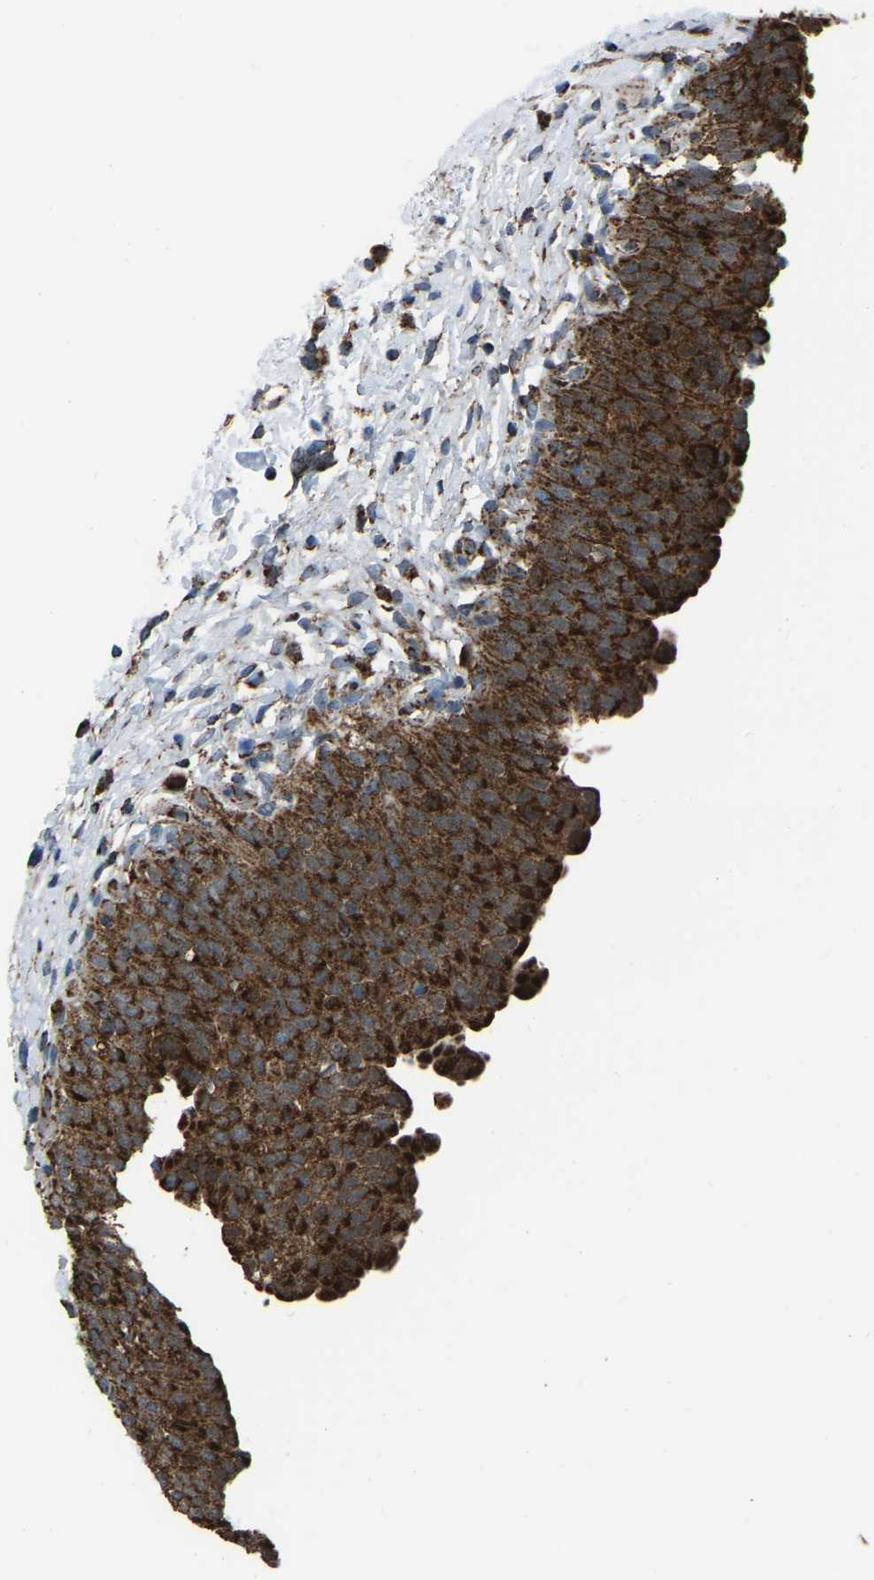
{"staining": {"intensity": "strong", "quantity": ">75%", "location": "cytoplasmic/membranous"}, "tissue": "urinary bladder", "cell_type": "Urothelial cells", "image_type": "normal", "snomed": [{"axis": "morphology", "description": "Normal tissue, NOS"}, {"axis": "topography", "description": "Urinary bladder"}], "caption": "This is a histology image of immunohistochemistry (IHC) staining of benign urinary bladder, which shows strong positivity in the cytoplasmic/membranous of urothelial cells.", "gene": "AKR1A1", "patient": {"sex": "male", "age": 55}}